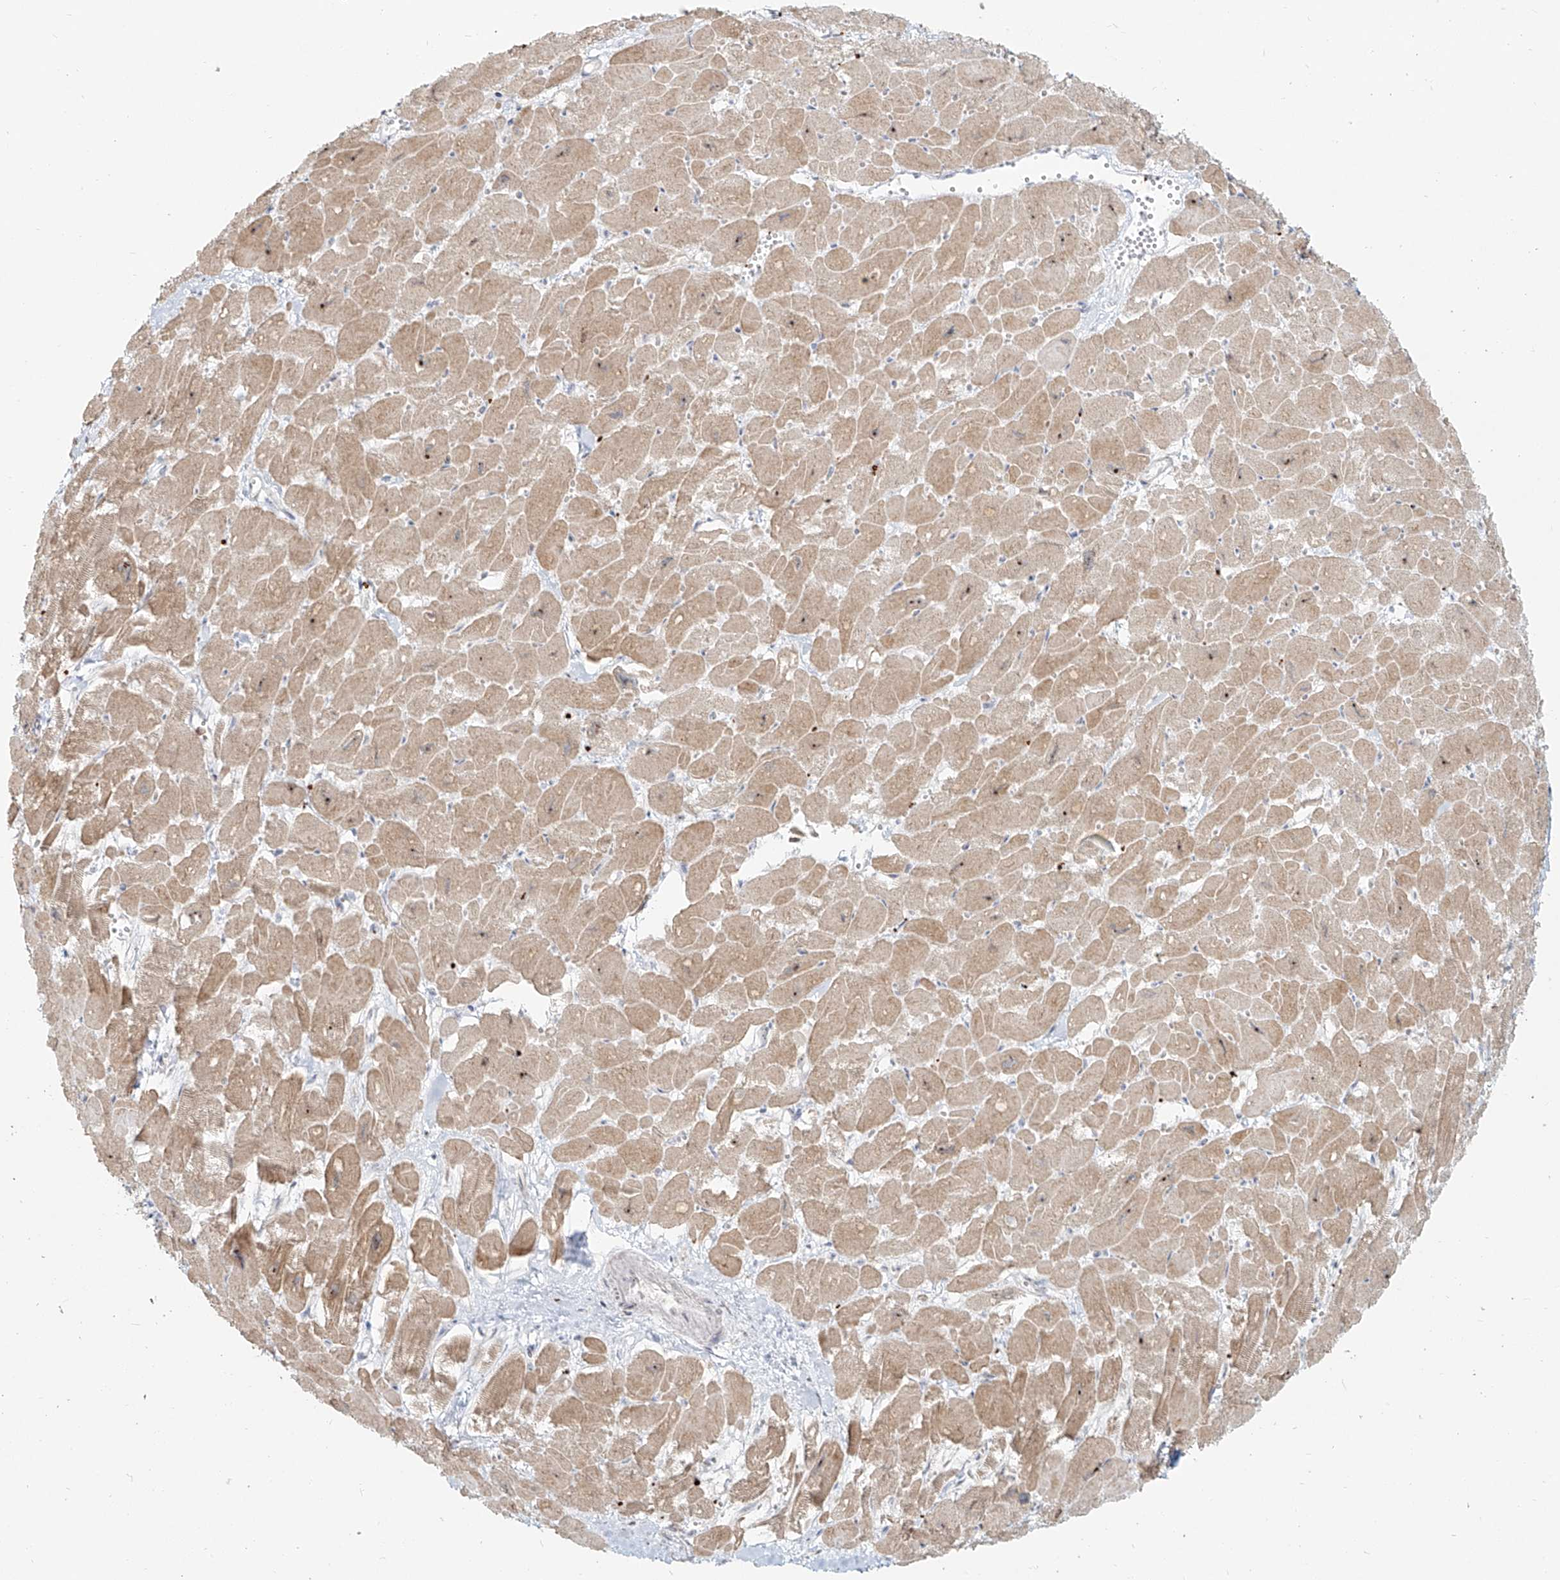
{"staining": {"intensity": "moderate", "quantity": ">75%", "location": "cytoplasmic/membranous"}, "tissue": "heart muscle", "cell_type": "Cardiomyocytes", "image_type": "normal", "snomed": [{"axis": "morphology", "description": "Normal tissue, NOS"}, {"axis": "topography", "description": "Heart"}], "caption": "Immunohistochemical staining of normal heart muscle demonstrates moderate cytoplasmic/membranous protein expression in approximately >75% of cardiomyocytes. (DAB IHC with brightfield microscopy, high magnification).", "gene": "BYSL", "patient": {"sex": "male", "age": 54}}